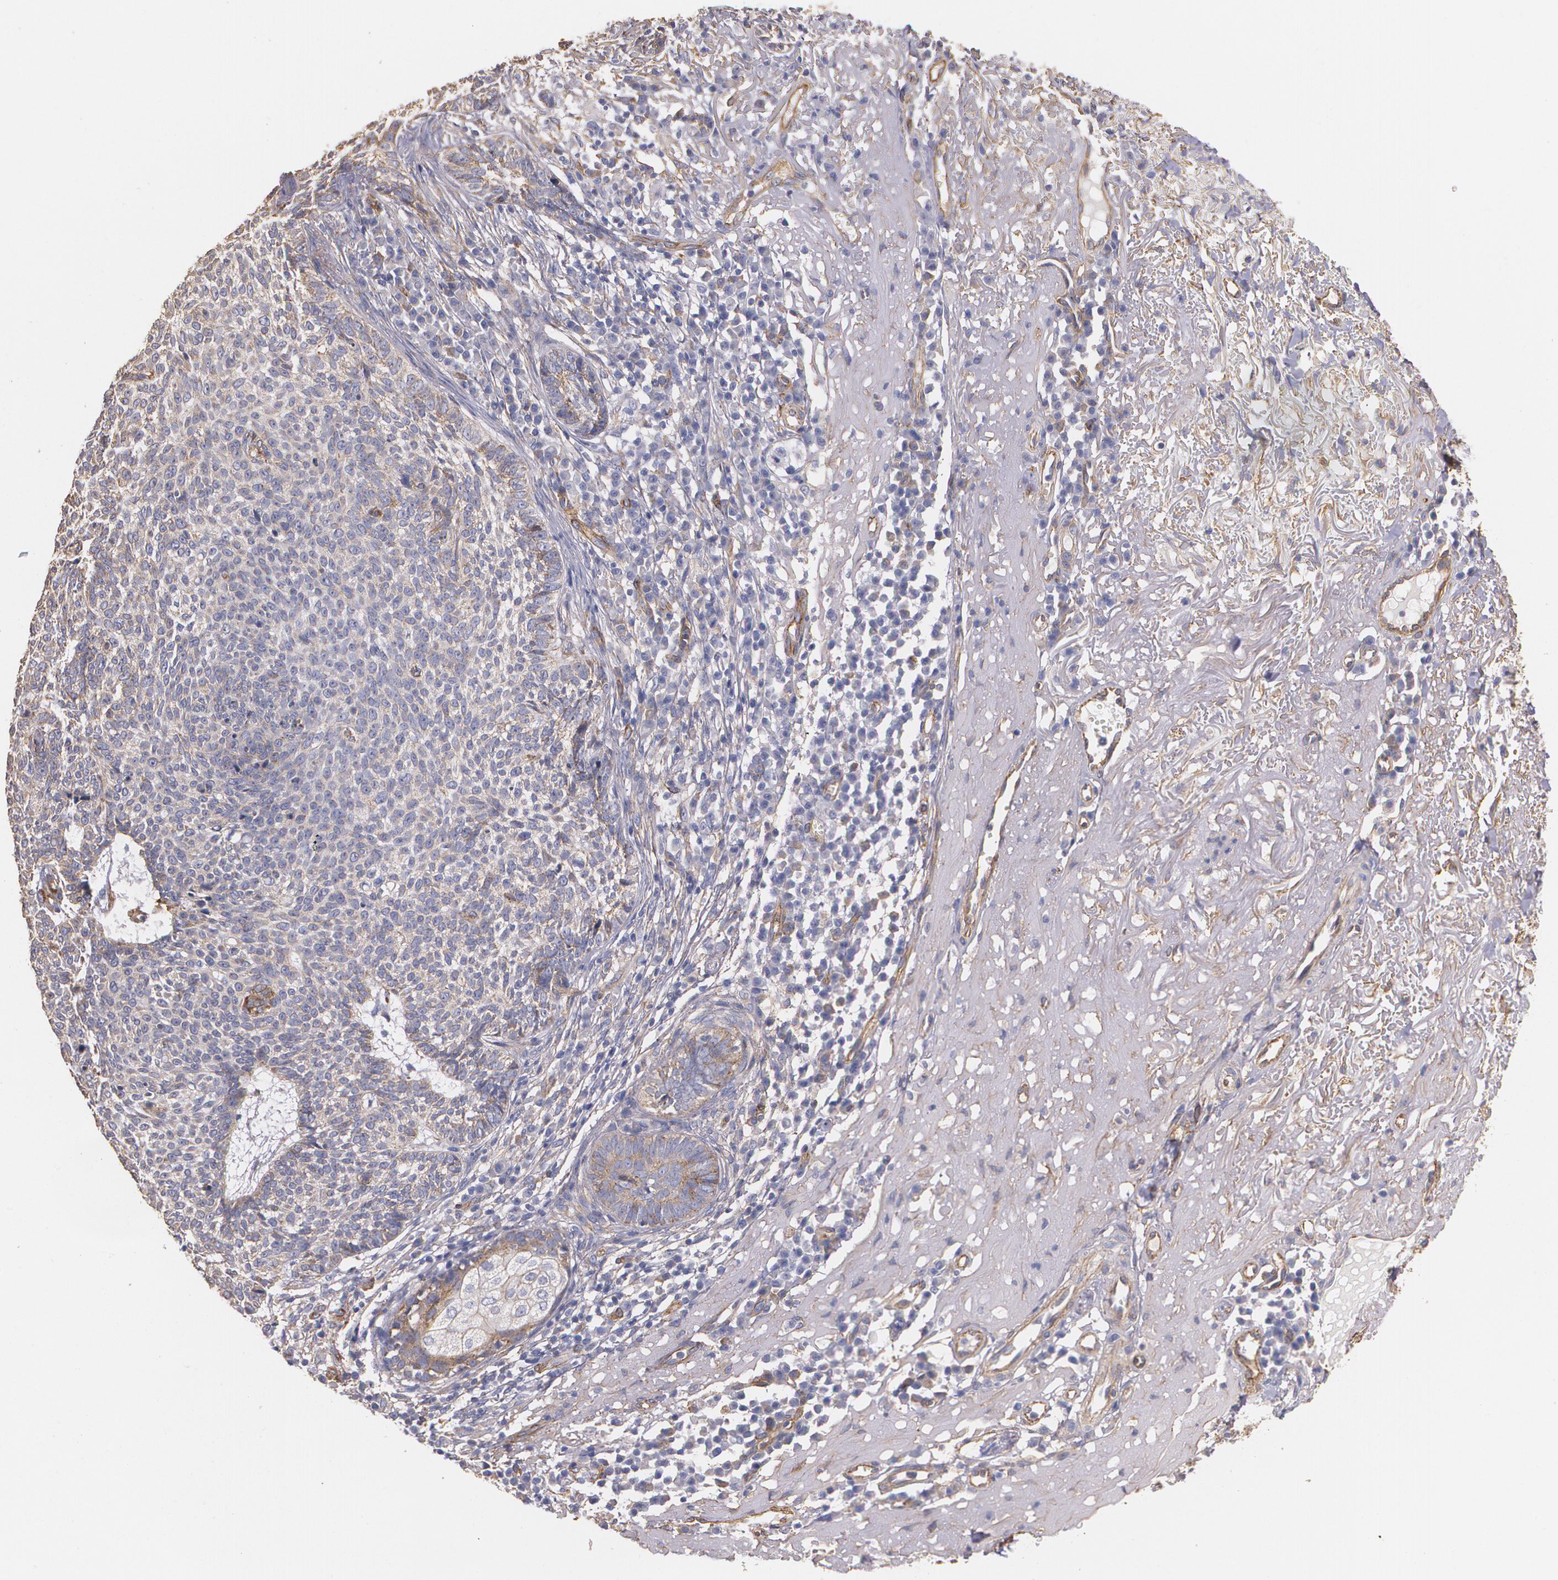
{"staining": {"intensity": "weak", "quantity": "<25%", "location": "cytoplasmic/membranous"}, "tissue": "skin cancer", "cell_type": "Tumor cells", "image_type": "cancer", "snomed": [{"axis": "morphology", "description": "Basal cell carcinoma"}, {"axis": "topography", "description": "Skin"}], "caption": "A photomicrograph of human basal cell carcinoma (skin) is negative for staining in tumor cells.", "gene": "TJP1", "patient": {"sex": "female", "age": 89}}